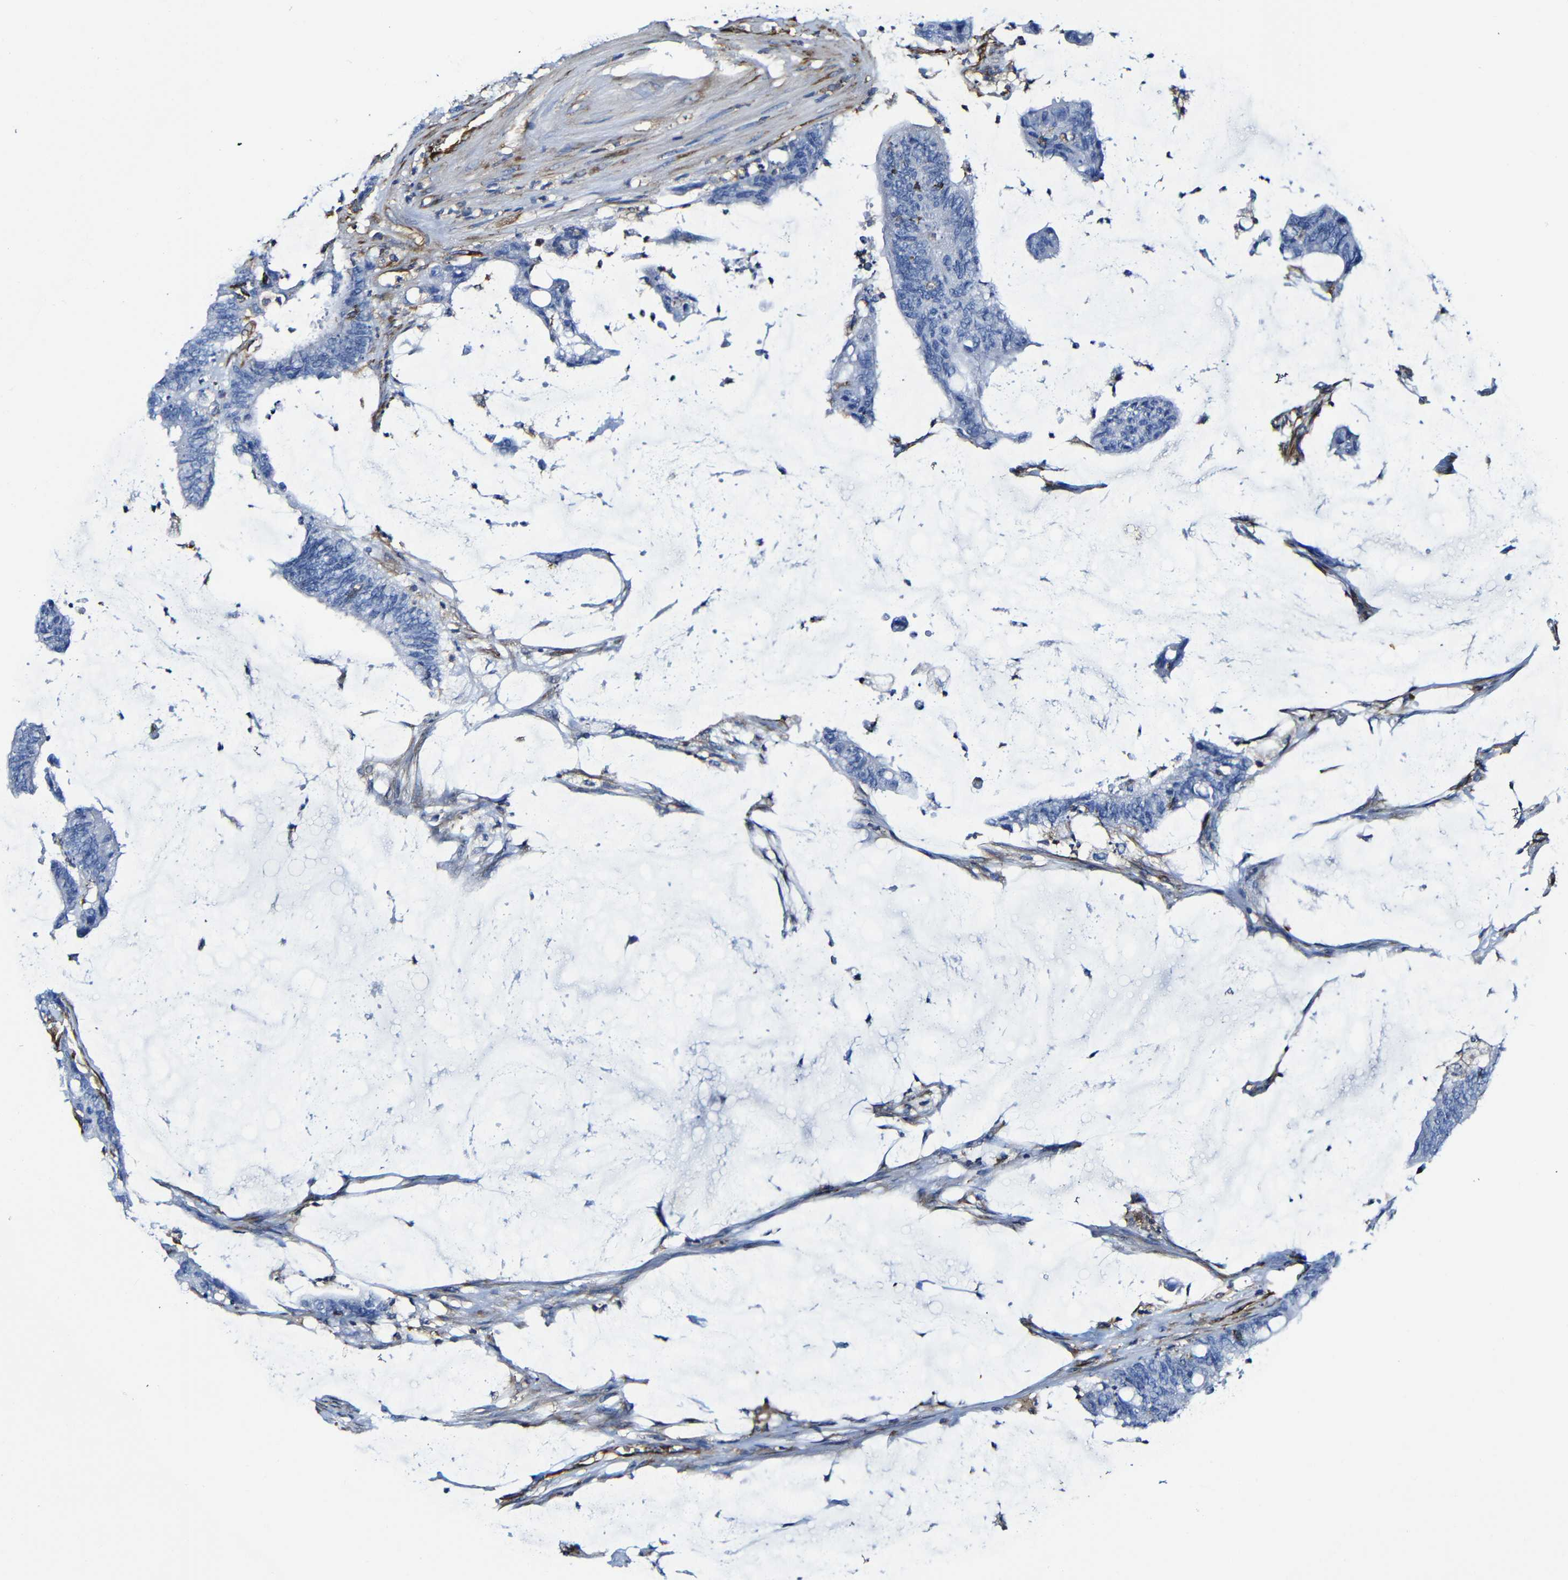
{"staining": {"intensity": "negative", "quantity": "none", "location": "none"}, "tissue": "colorectal cancer", "cell_type": "Tumor cells", "image_type": "cancer", "snomed": [{"axis": "morphology", "description": "Adenocarcinoma, NOS"}, {"axis": "topography", "description": "Rectum"}], "caption": "High magnification brightfield microscopy of colorectal cancer (adenocarcinoma) stained with DAB (3,3'-diaminobenzidine) (brown) and counterstained with hematoxylin (blue): tumor cells show no significant expression.", "gene": "MSN", "patient": {"sex": "female", "age": 66}}